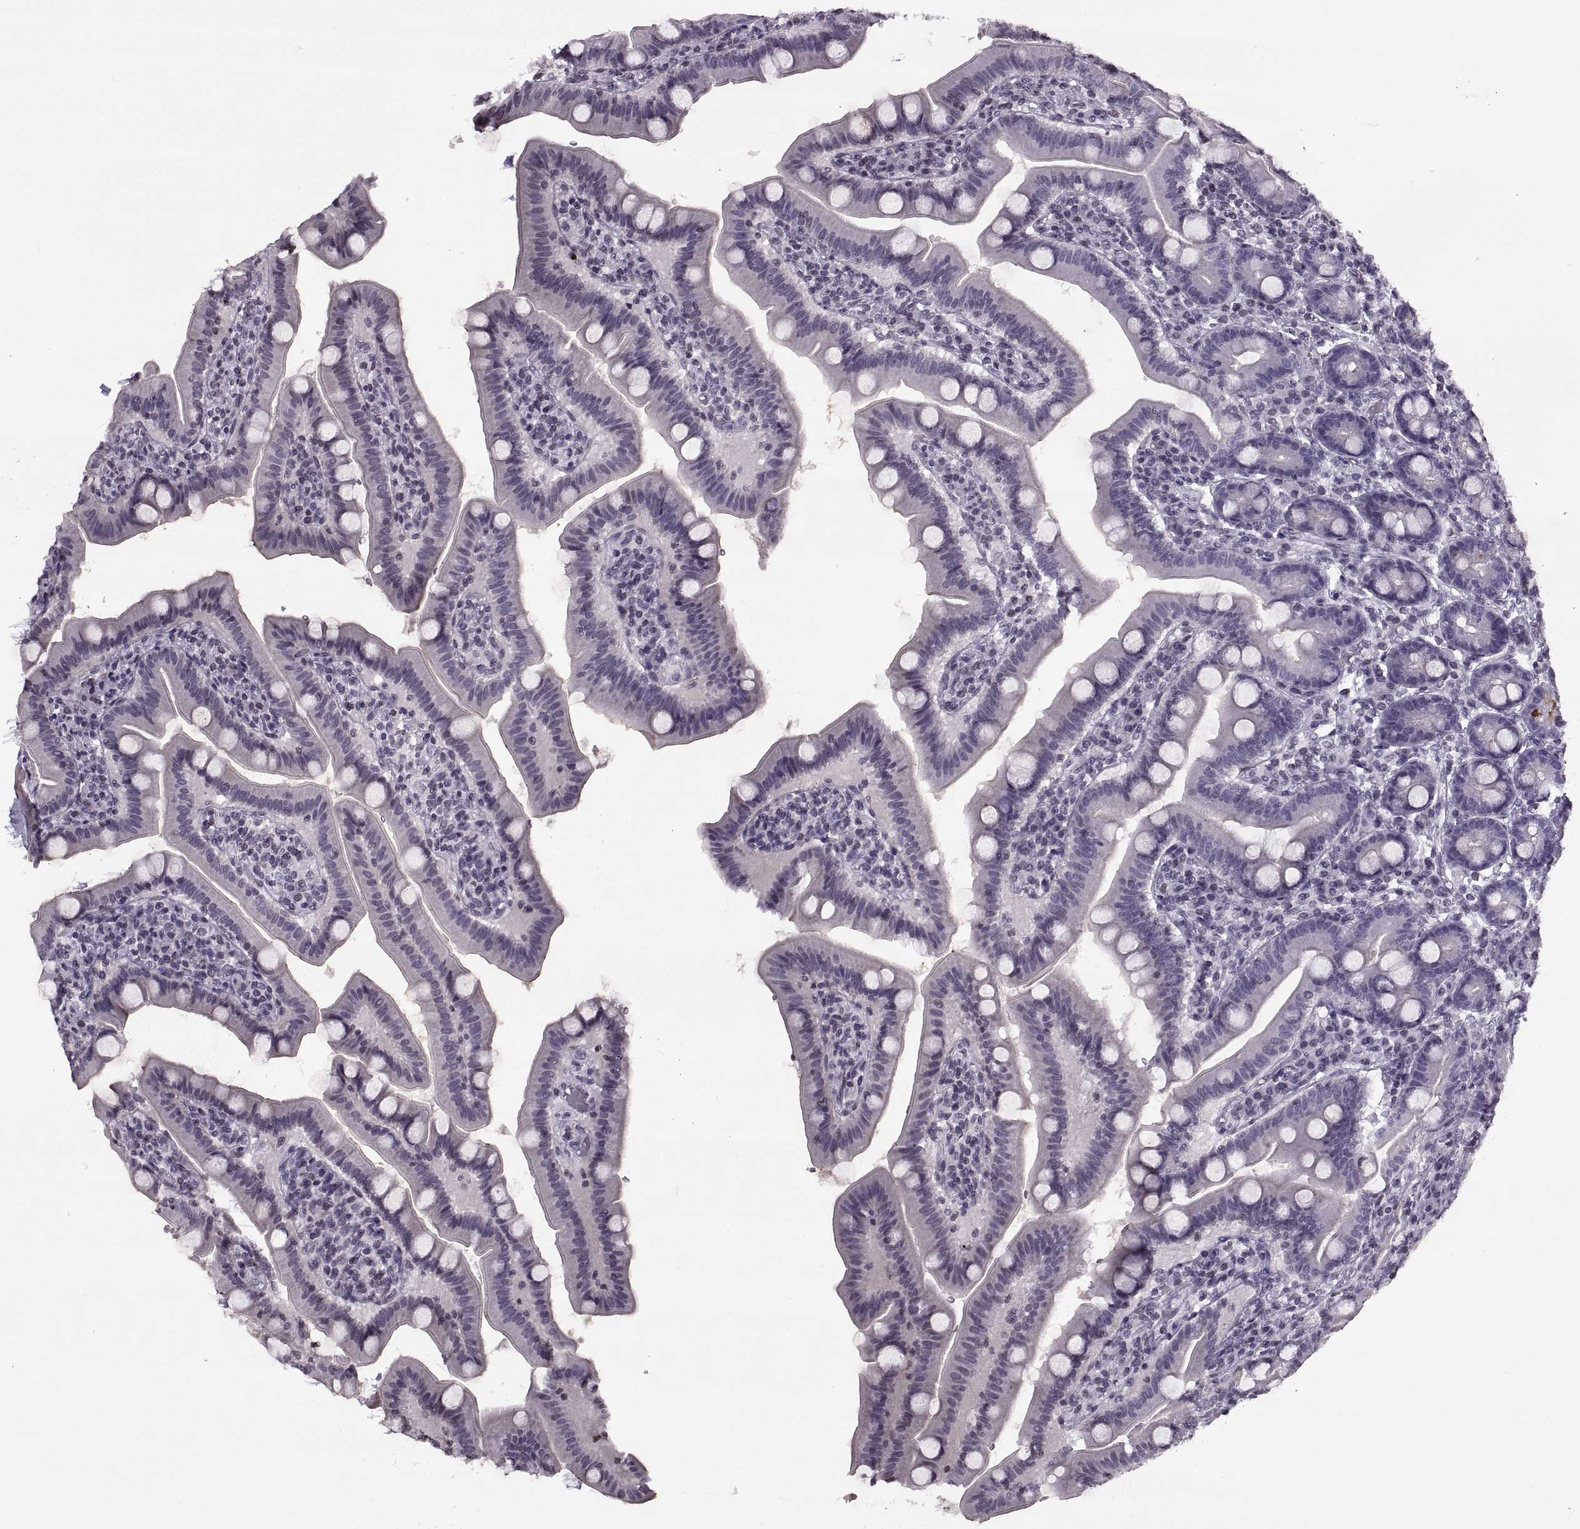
{"staining": {"intensity": "negative", "quantity": "none", "location": "none"}, "tissue": "small intestine", "cell_type": "Glandular cells", "image_type": "normal", "snomed": [{"axis": "morphology", "description": "Normal tissue, NOS"}, {"axis": "topography", "description": "Small intestine"}], "caption": "A high-resolution micrograph shows immunohistochemistry staining of unremarkable small intestine, which reveals no significant positivity in glandular cells. The staining was performed using DAB to visualize the protein expression in brown, while the nuclei were stained in blue with hematoxylin (Magnification: 20x).", "gene": "H1", "patient": {"sex": "male", "age": 66}}